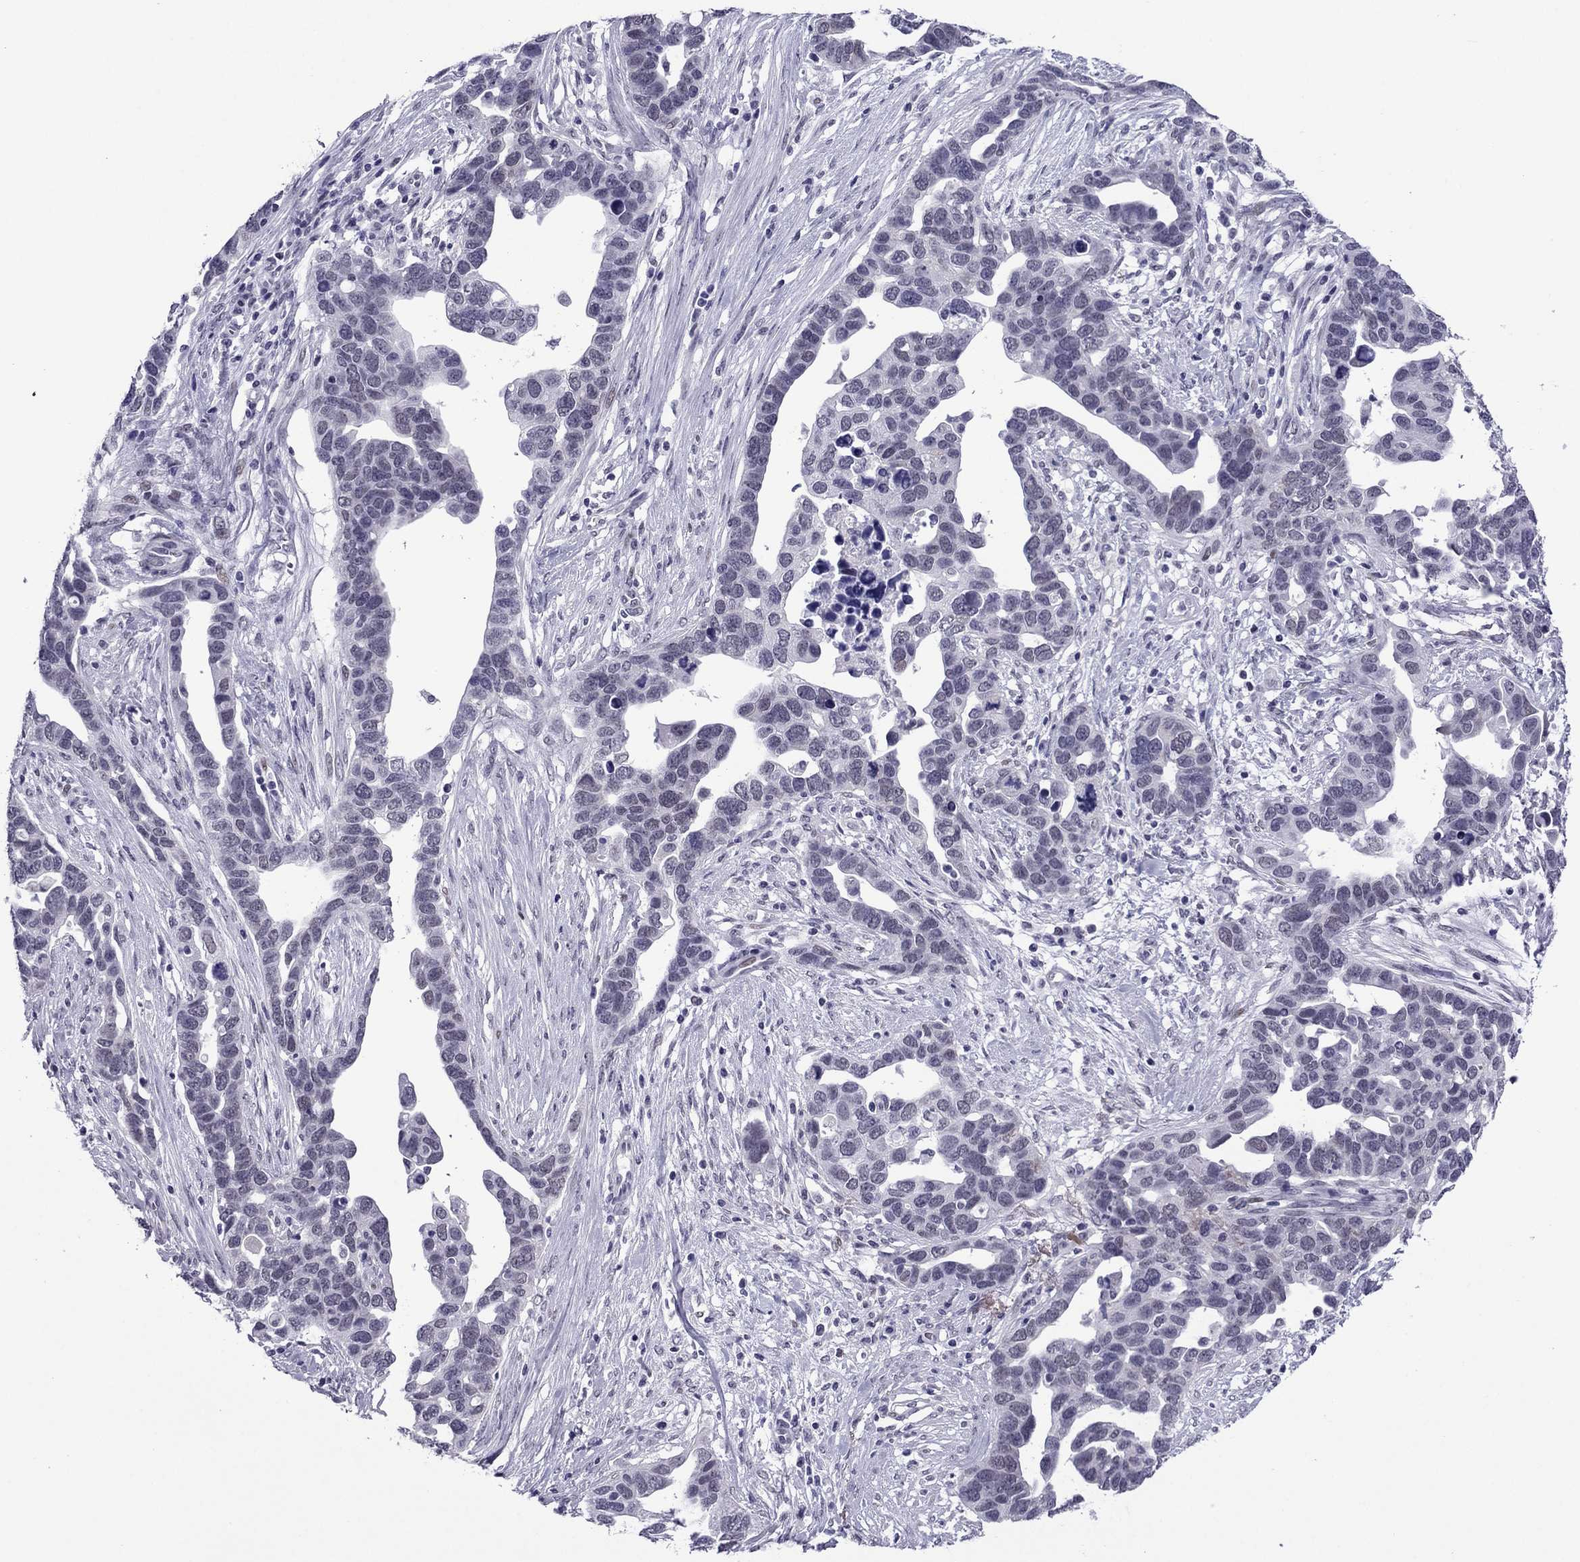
{"staining": {"intensity": "negative", "quantity": "none", "location": "none"}, "tissue": "ovarian cancer", "cell_type": "Tumor cells", "image_type": "cancer", "snomed": [{"axis": "morphology", "description": "Cystadenocarcinoma, serous, NOS"}, {"axis": "topography", "description": "Ovary"}], "caption": "Ovarian cancer (serous cystadenocarcinoma) was stained to show a protein in brown. There is no significant staining in tumor cells.", "gene": "MYLK3", "patient": {"sex": "female", "age": 54}}